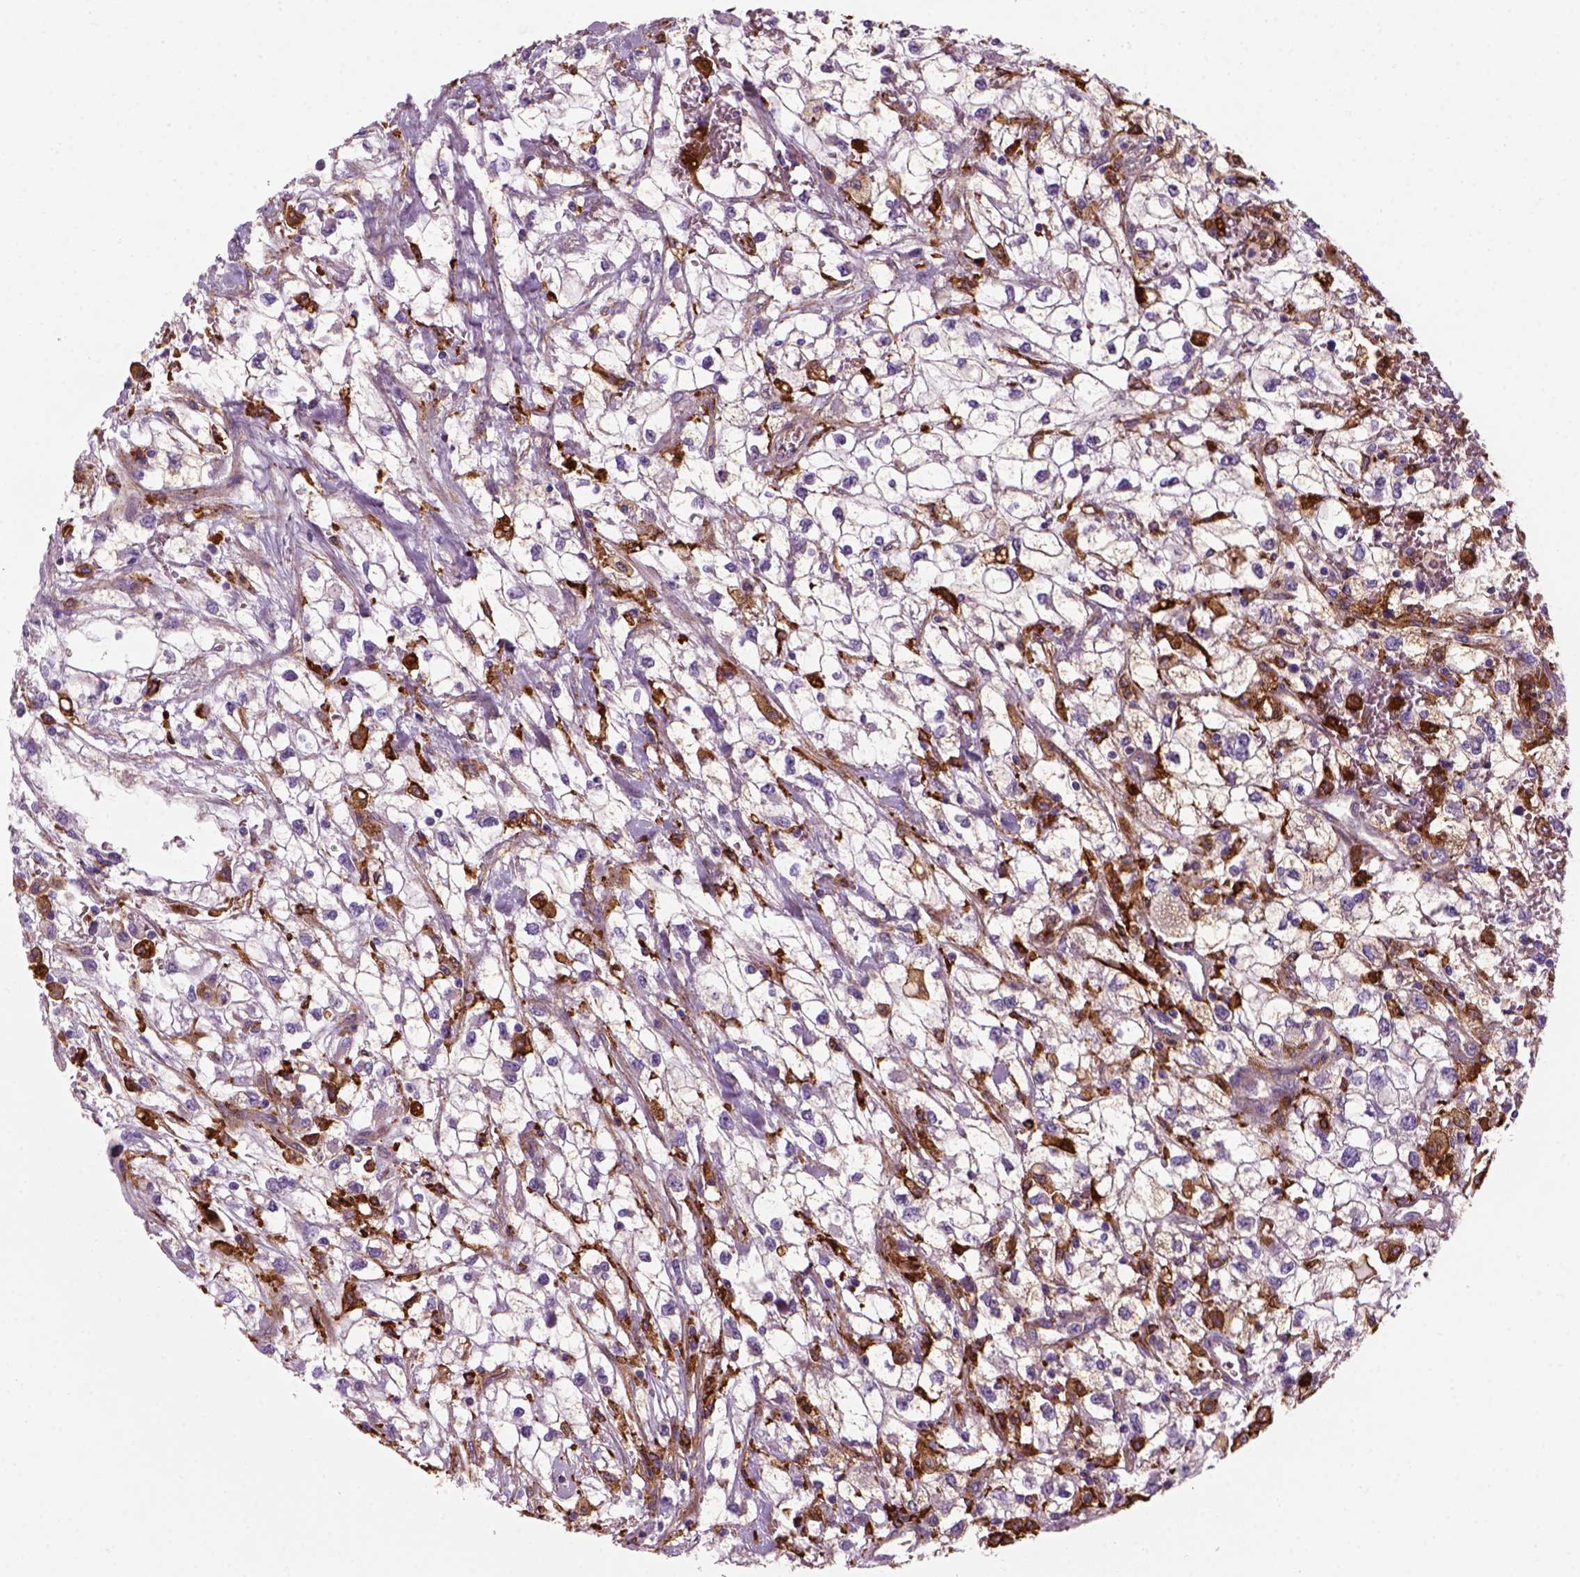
{"staining": {"intensity": "negative", "quantity": "none", "location": "none"}, "tissue": "renal cancer", "cell_type": "Tumor cells", "image_type": "cancer", "snomed": [{"axis": "morphology", "description": "Adenocarcinoma, NOS"}, {"axis": "topography", "description": "Kidney"}], "caption": "Tumor cells are negative for protein expression in human renal cancer. Nuclei are stained in blue.", "gene": "MARCKS", "patient": {"sex": "male", "age": 59}}